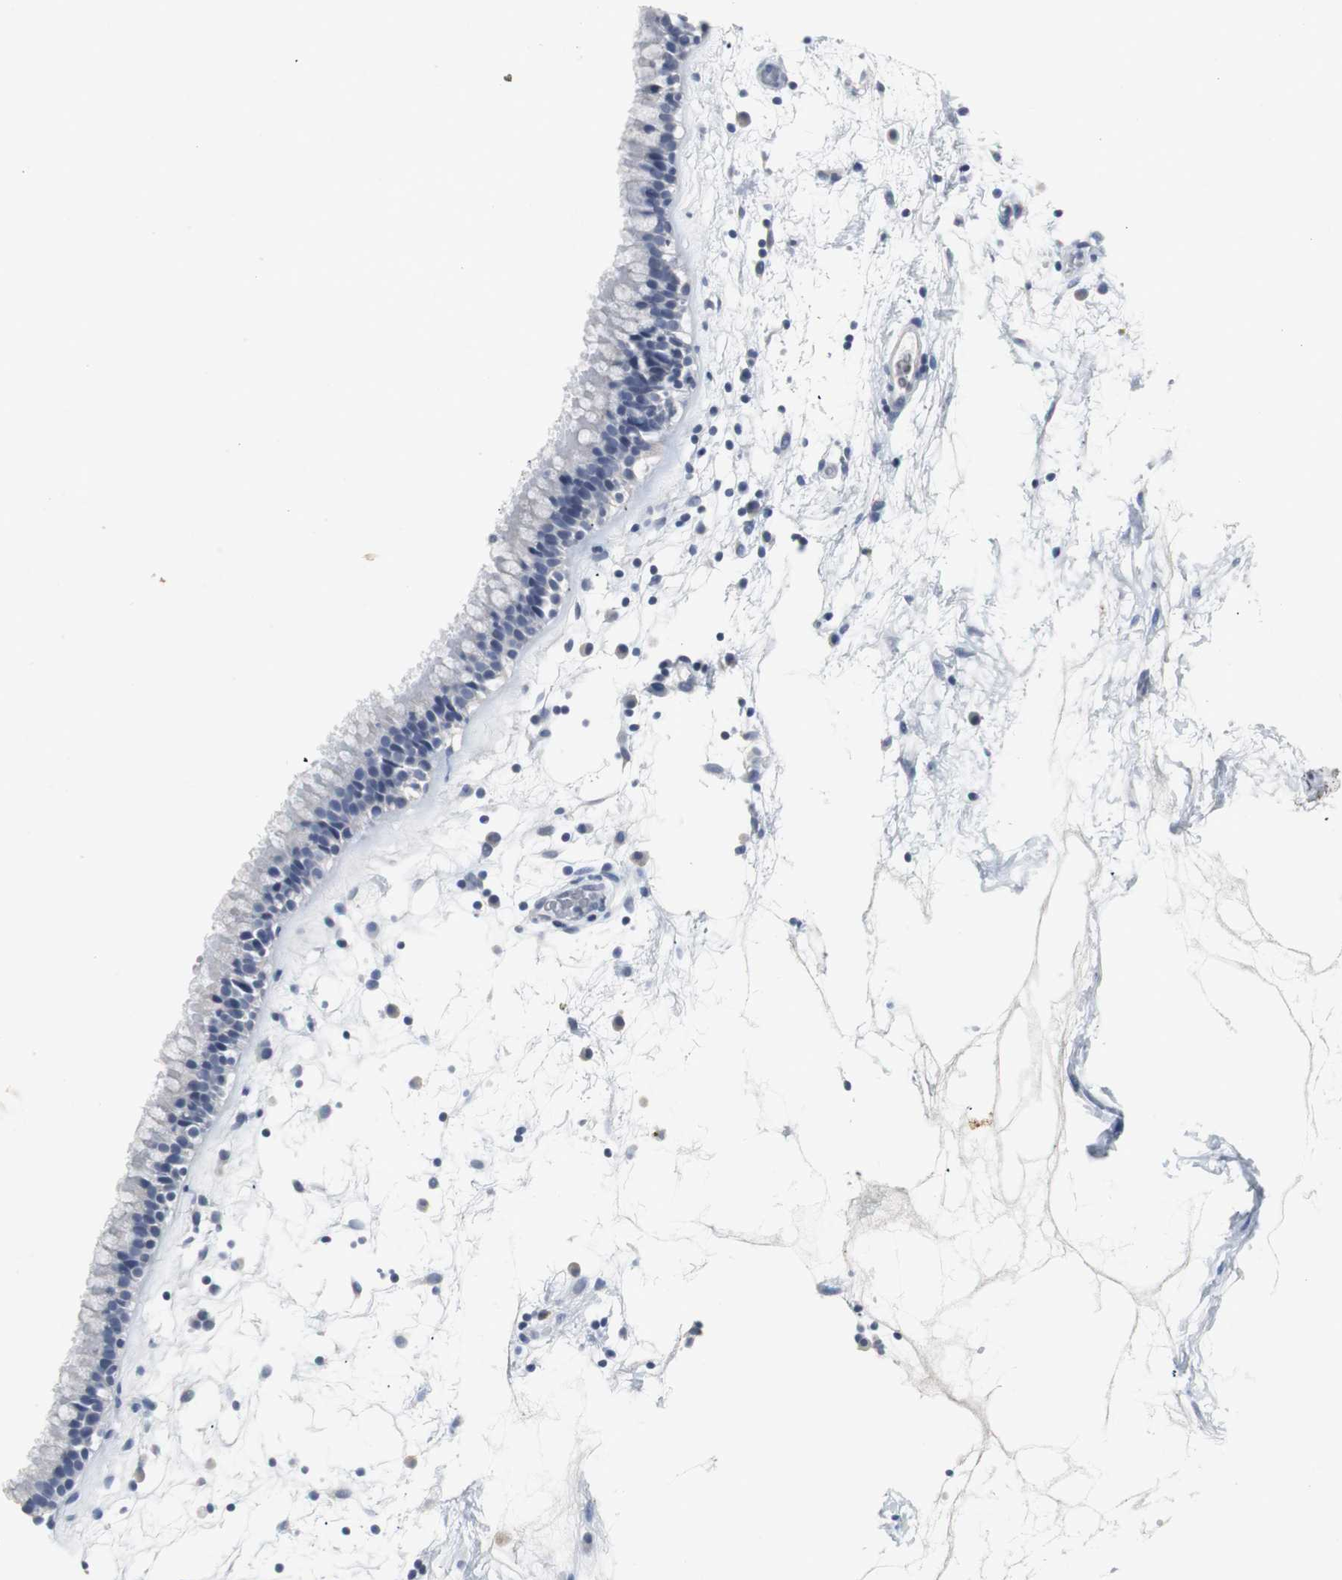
{"staining": {"intensity": "negative", "quantity": "none", "location": "none"}, "tissue": "nasopharynx", "cell_type": "Respiratory epithelial cells", "image_type": "normal", "snomed": [{"axis": "morphology", "description": "Normal tissue, NOS"}, {"axis": "morphology", "description": "Inflammation, NOS"}, {"axis": "topography", "description": "Nasopharynx"}], "caption": "Immunohistochemistry photomicrograph of benign nasopharynx: human nasopharynx stained with DAB (3,3'-diaminobenzidine) exhibits no significant protein staining in respiratory epithelial cells.", "gene": "LRP2", "patient": {"sex": "male", "age": 48}}